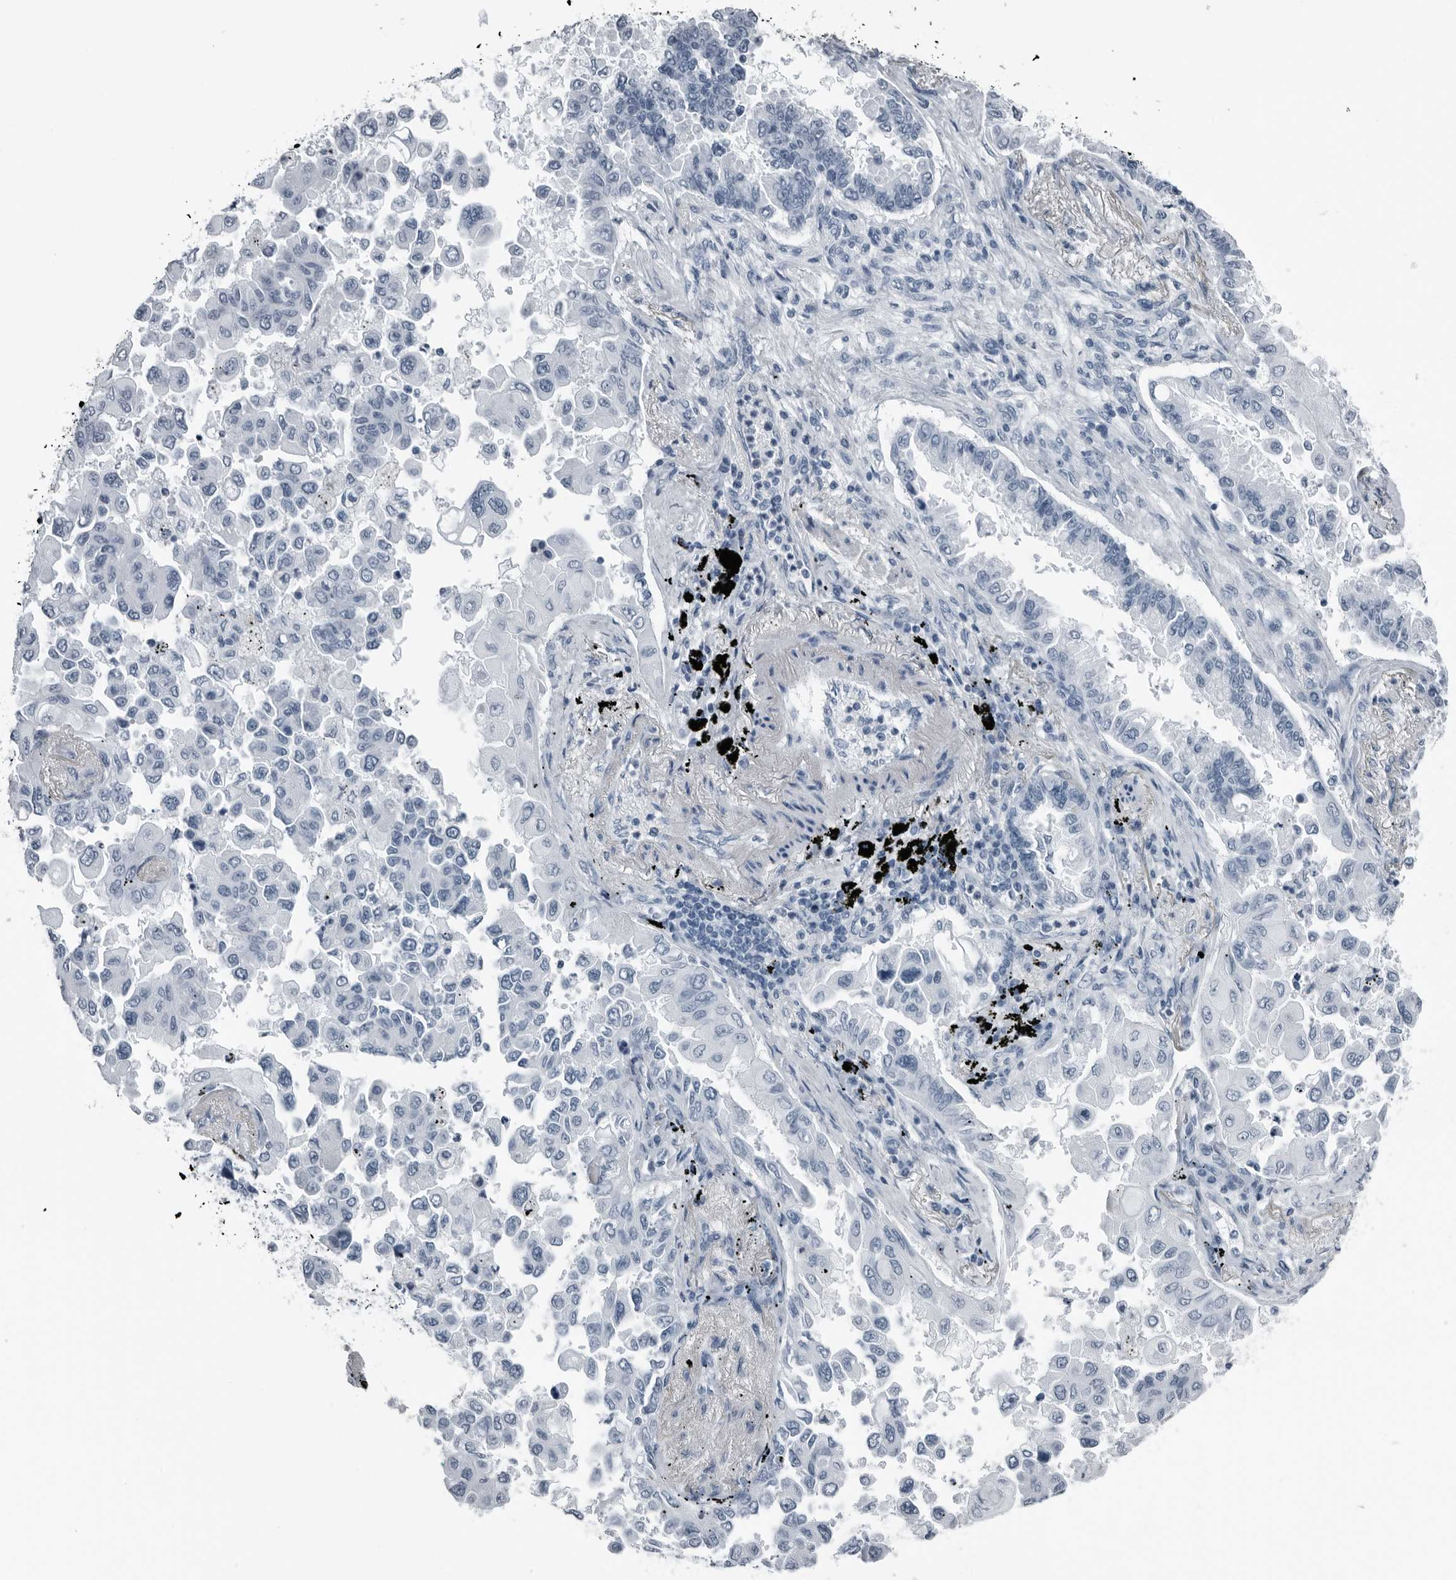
{"staining": {"intensity": "negative", "quantity": "none", "location": "none"}, "tissue": "lung cancer", "cell_type": "Tumor cells", "image_type": "cancer", "snomed": [{"axis": "morphology", "description": "Adenocarcinoma, NOS"}, {"axis": "topography", "description": "Lung"}], "caption": "DAB (3,3'-diaminobenzidine) immunohistochemical staining of lung cancer (adenocarcinoma) reveals no significant staining in tumor cells.", "gene": "PRSS1", "patient": {"sex": "female", "age": 67}}